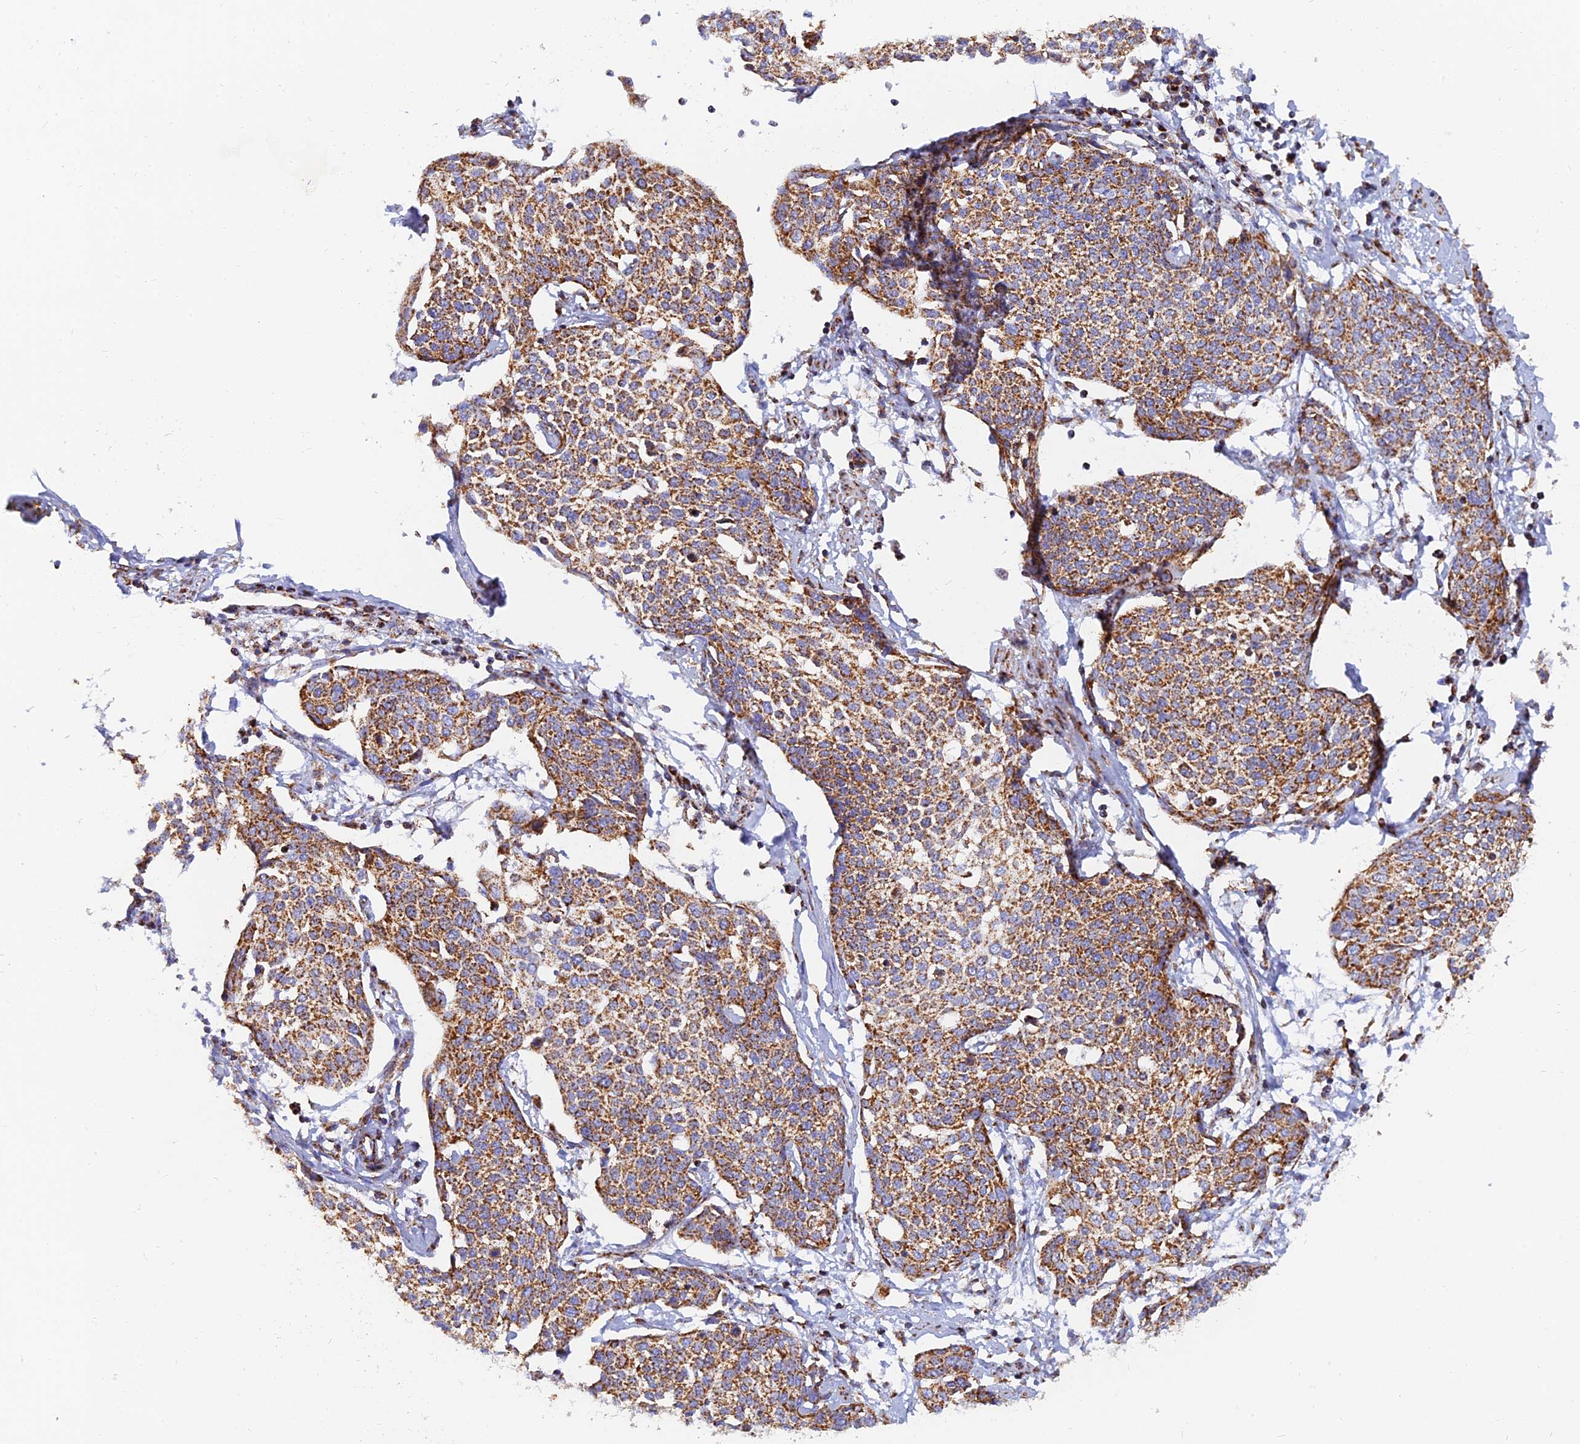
{"staining": {"intensity": "moderate", "quantity": ">75%", "location": "cytoplasmic/membranous"}, "tissue": "cervical cancer", "cell_type": "Tumor cells", "image_type": "cancer", "snomed": [{"axis": "morphology", "description": "Squamous cell carcinoma, NOS"}, {"axis": "topography", "description": "Cervix"}], "caption": "Tumor cells demonstrate medium levels of moderate cytoplasmic/membranous positivity in about >75% of cells in human cervical cancer.", "gene": "NDUFB6", "patient": {"sex": "female", "age": 34}}